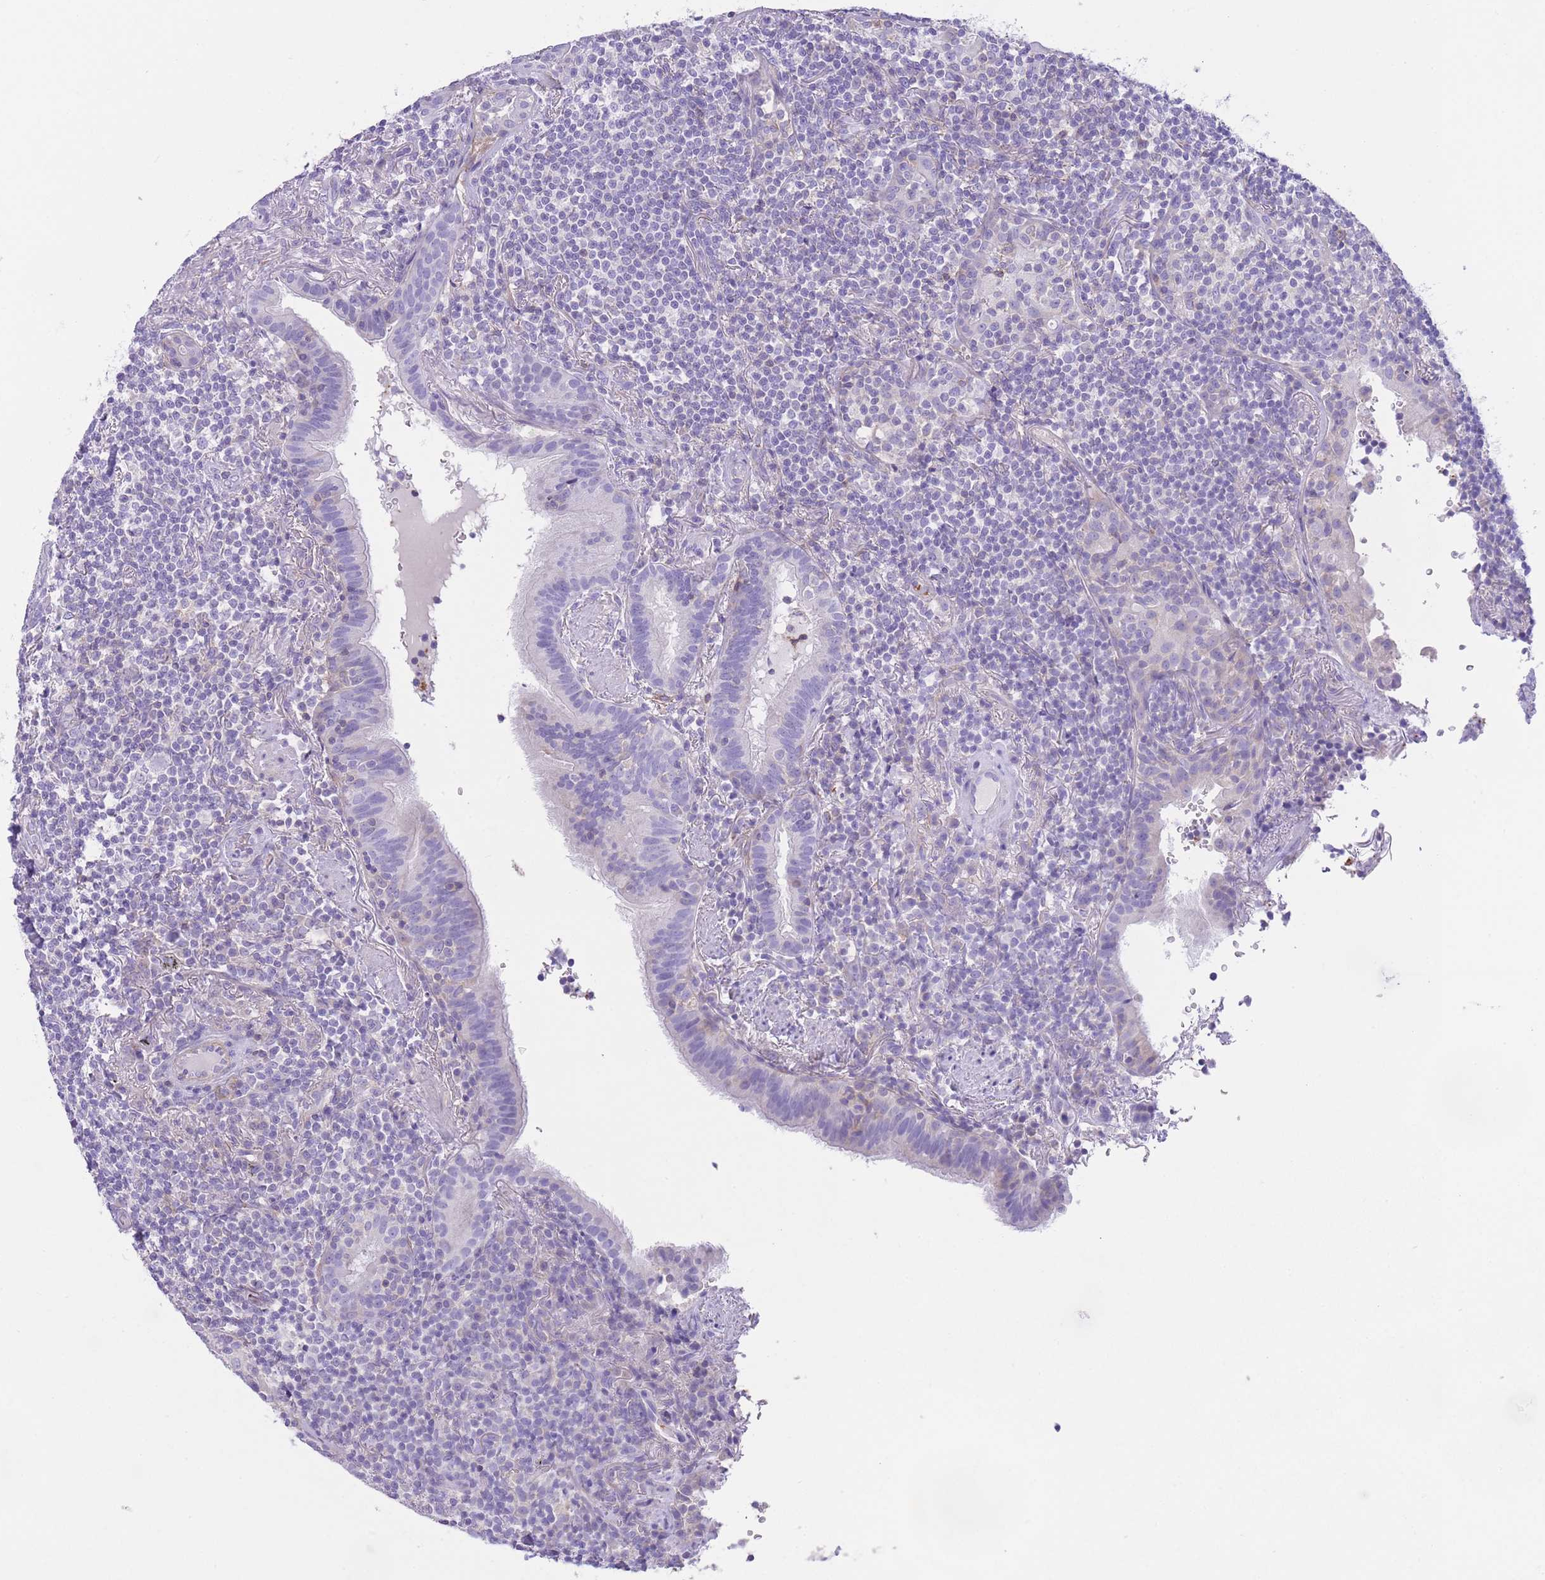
{"staining": {"intensity": "negative", "quantity": "none", "location": "none"}, "tissue": "lymphoma", "cell_type": "Tumor cells", "image_type": "cancer", "snomed": [{"axis": "morphology", "description": "Malignant lymphoma, non-Hodgkin's type, Low grade"}, {"axis": "topography", "description": "Lung"}], "caption": "The micrograph demonstrates no significant staining in tumor cells of malignant lymphoma, non-Hodgkin's type (low-grade). (DAB (3,3'-diaminobenzidine) immunohistochemistry (IHC), high magnification).", "gene": "LDB3", "patient": {"sex": "female", "age": 71}}